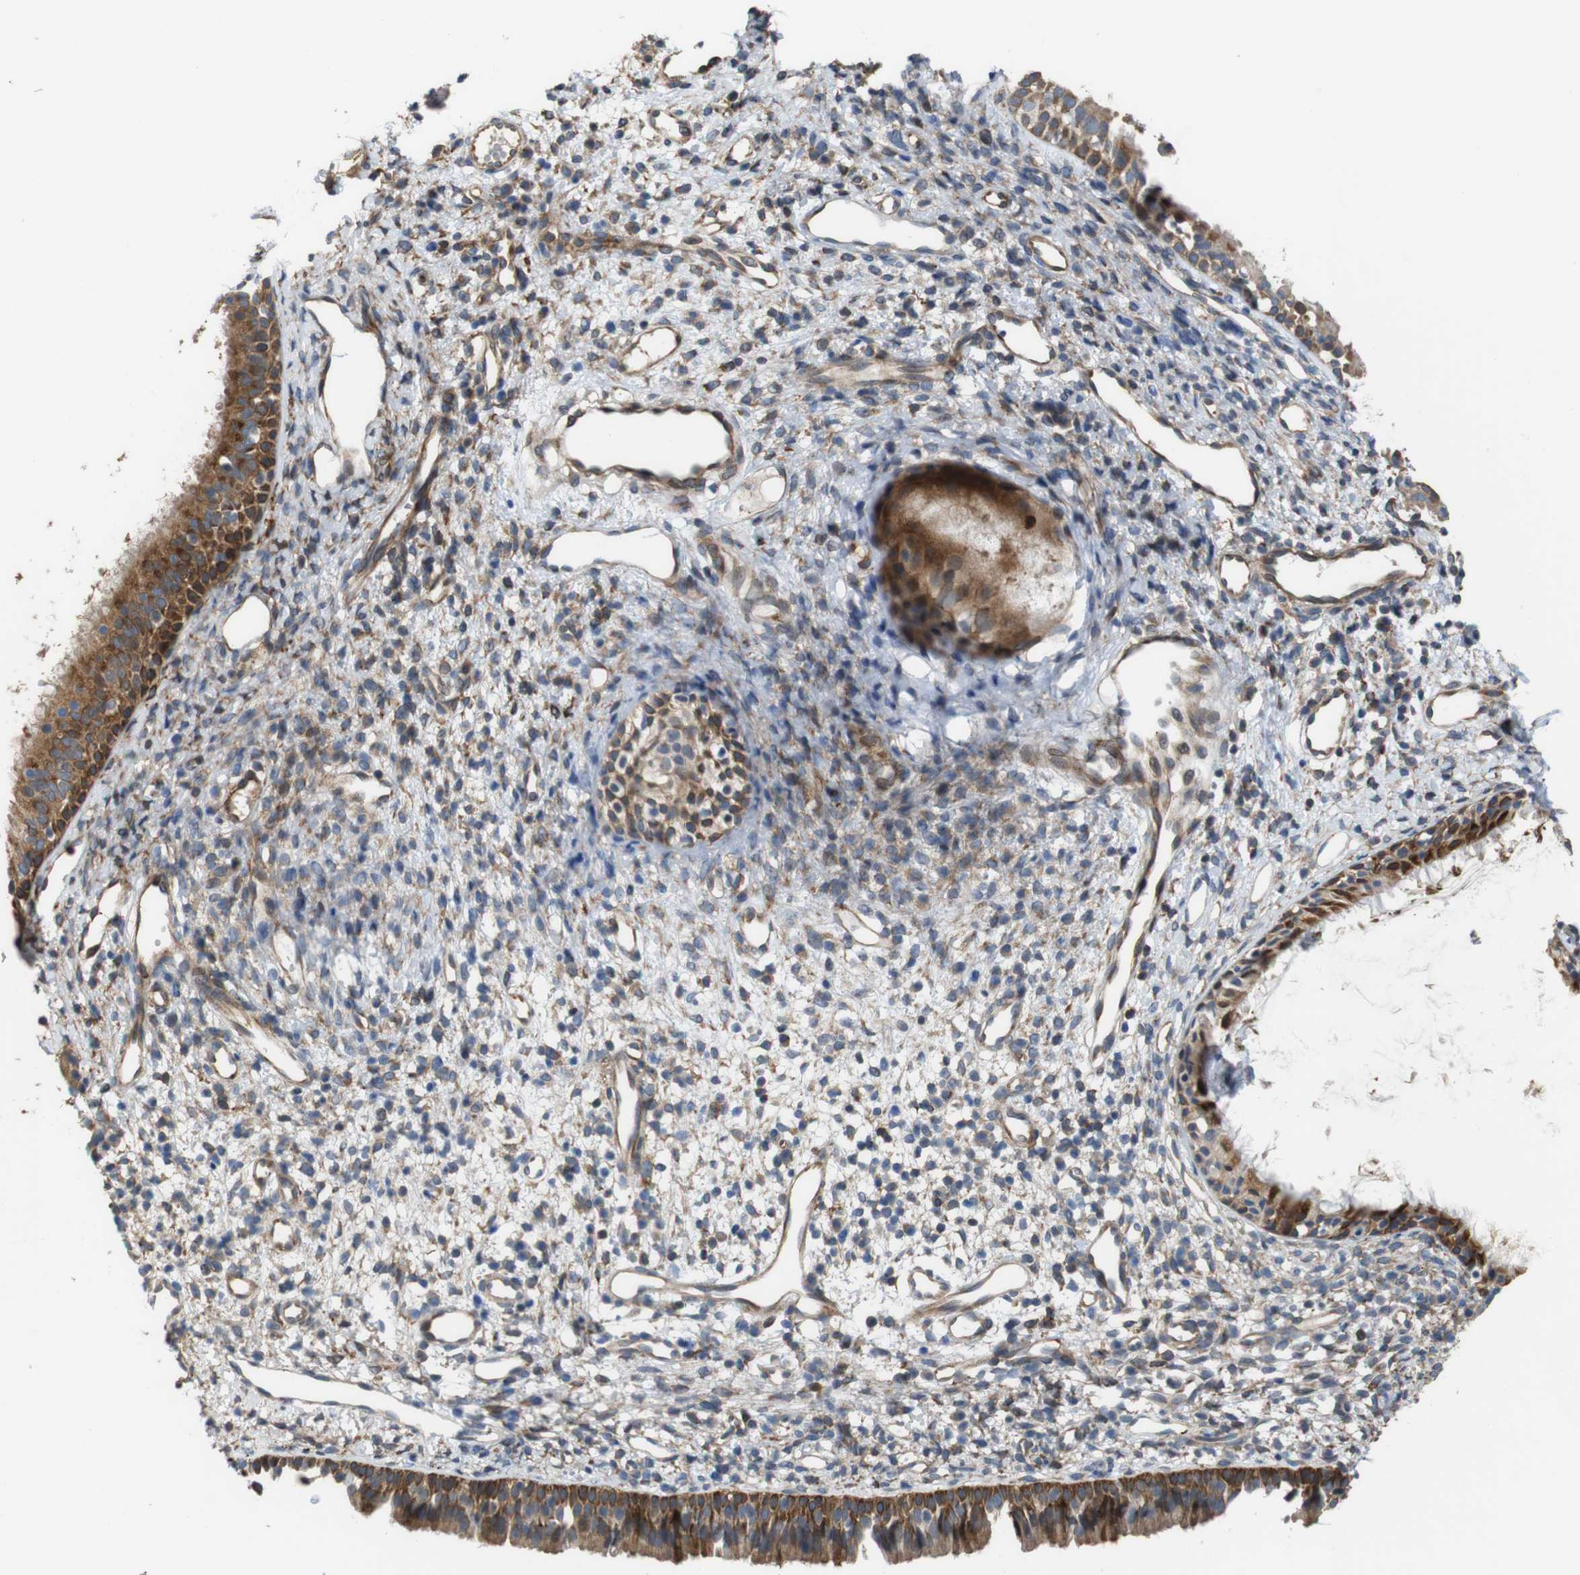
{"staining": {"intensity": "moderate", "quantity": ">75%", "location": "cytoplasmic/membranous"}, "tissue": "nasopharynx", "cell_type": "Respiratory epithelial cells", "image_type": "normal", "snomed": [{"axis": "morphology", "description": "Normal tissue, NOS"}, {"axis": "topography", "description": "Nasopharynx"}], "caption": "DAB (3,3'-diaminobenzidine) immunohistochemical staining of benign human nasopharynx exhibits moderate cytoplasmic/membranous protein positivity in approximately >75% of respiratory epithelial cells.", "gene": "PCOLCE2", "patient": {"sex": "male", "age": 22}}